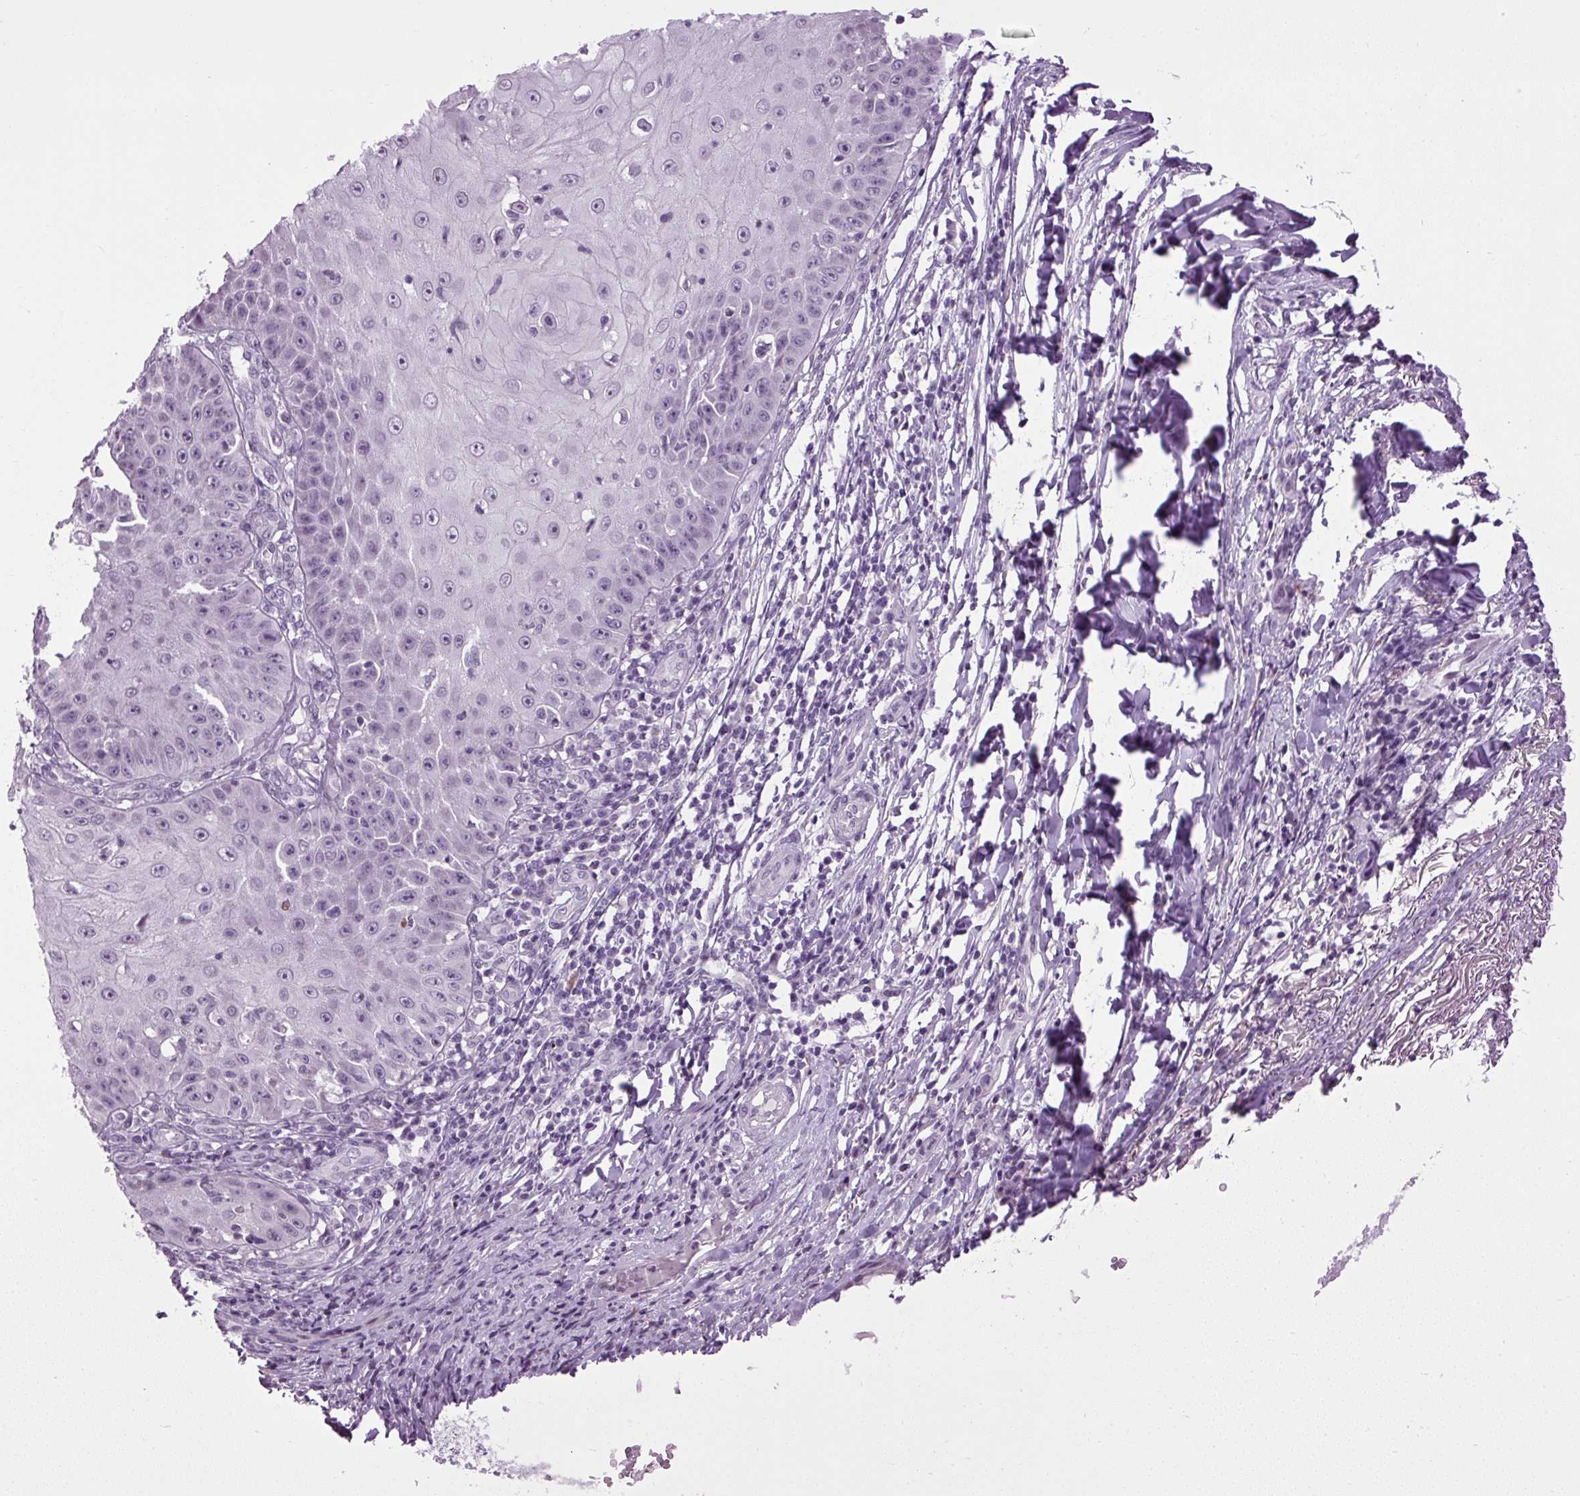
{"staining": {"intensity": "negative", "quantity": "none", "location": "none"}, "tissue": "skin cancer", "cell_type": "Tumor cells", "image_type": "cancer", "snomed": [{"axis": "morphology", "description": "Squamous cell carcinoma, NOS"}, {"axis": "topography", "description": "Skin"}], "caption": "Immunohistochemical staining of human skin squamous cell carcinoma displays no significant staining in tumor cells.", "gene": "A1CF", "patient": {"sex": "male", "age": 70}}